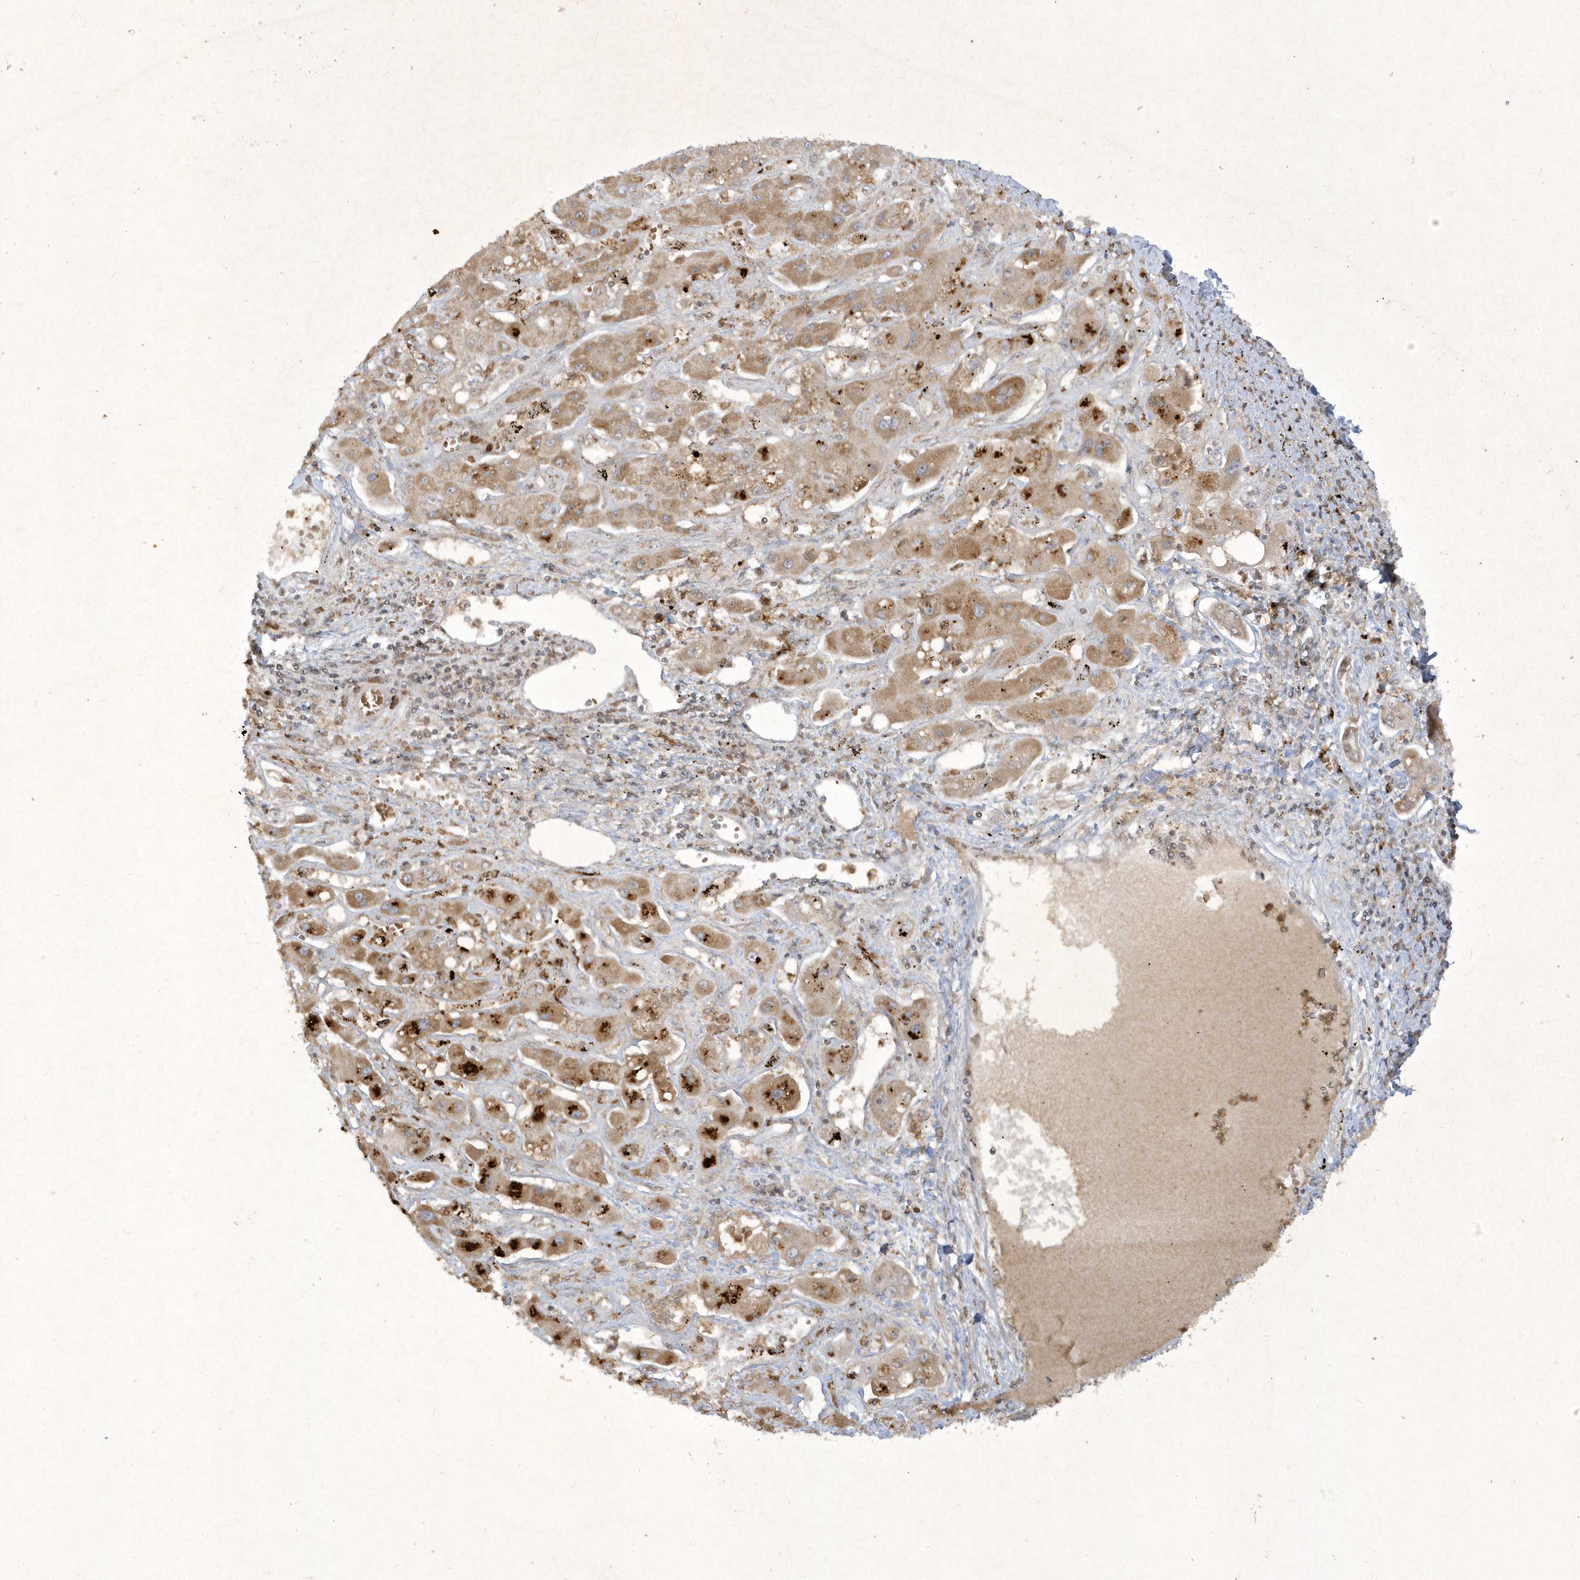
{"staining": {"intensity": "moderate", "quantity": ">75%", "location": "cytoplasmic/membranous"}, "tissue": "liver cancer", "cell_type": "Tumor cells", "image_type": "cancer", "snomed": [{"axis": "morphology", "description": "Cholangiocarcinoma"}, {"axis": "topography", "description": "Liver"}], "caption": "This photomicrograph displays IHC staining of human liver cancer (cholangiocarcinoma), with medium moderate cytoplasmic/membranous positivity in about >75% of tumor cells.", "gene": "ZNF213", "patient": {"sex": "male", "age": 67}}